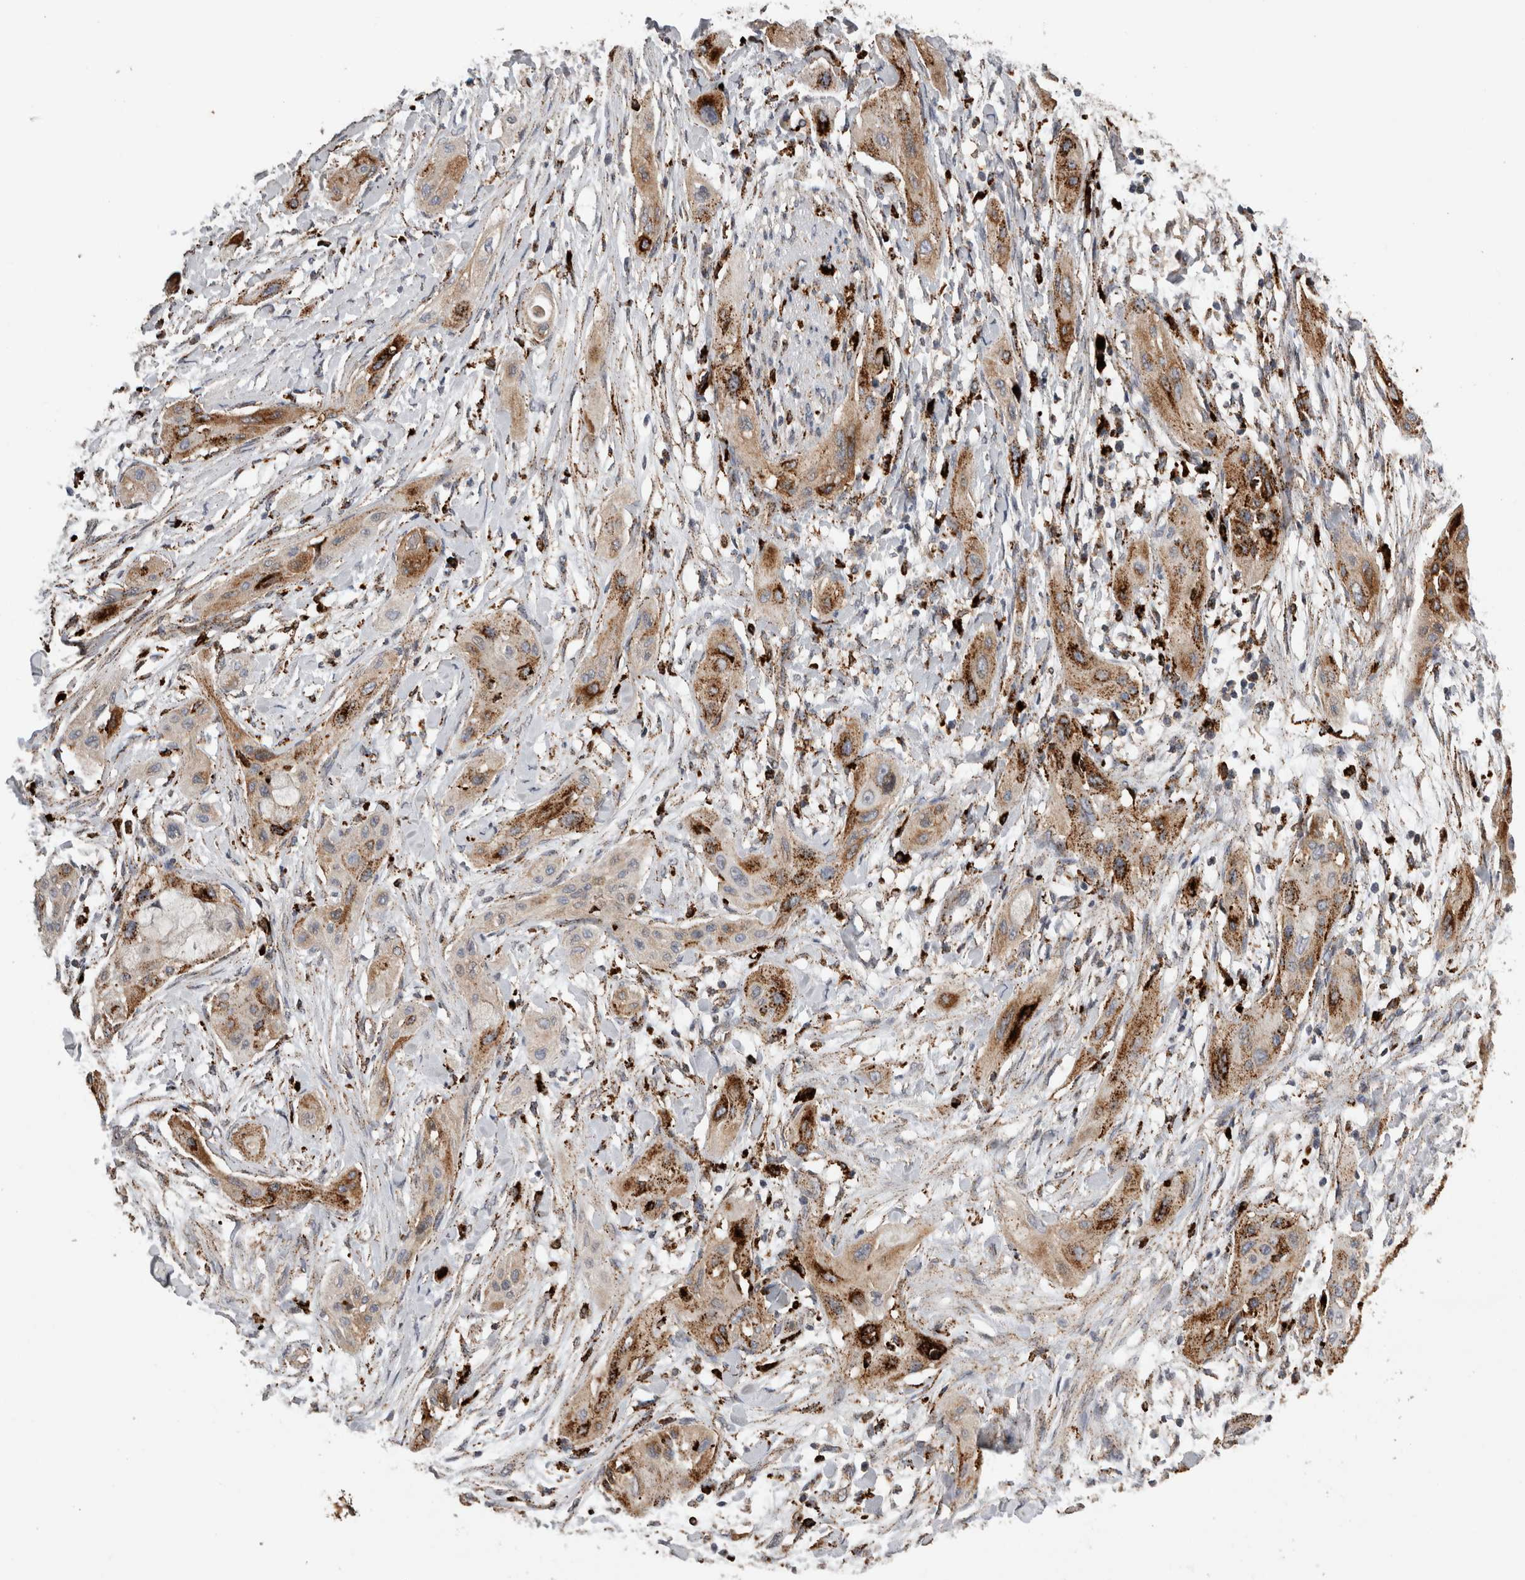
{"staining": {"intensity": "moderate", "quantity": ">75%", "location": "cytoplasmic/membranous"}, "tissue": "lung cancer", "cell_type": "Tumor cells", "image_type": "cancer", "snomed": [{"axis": "morphology", "description": "Squamous cell carcinoma, NOS"}, {"axis": "topography", "description": "Lung"}], "caption": "An image of human lung cancer stained for a protein reveals moderate cytoplasmic/membranous brown staining in tumor cells.", "gene": "CTSZ", "patient": {"sex": "female", "age": 47}}